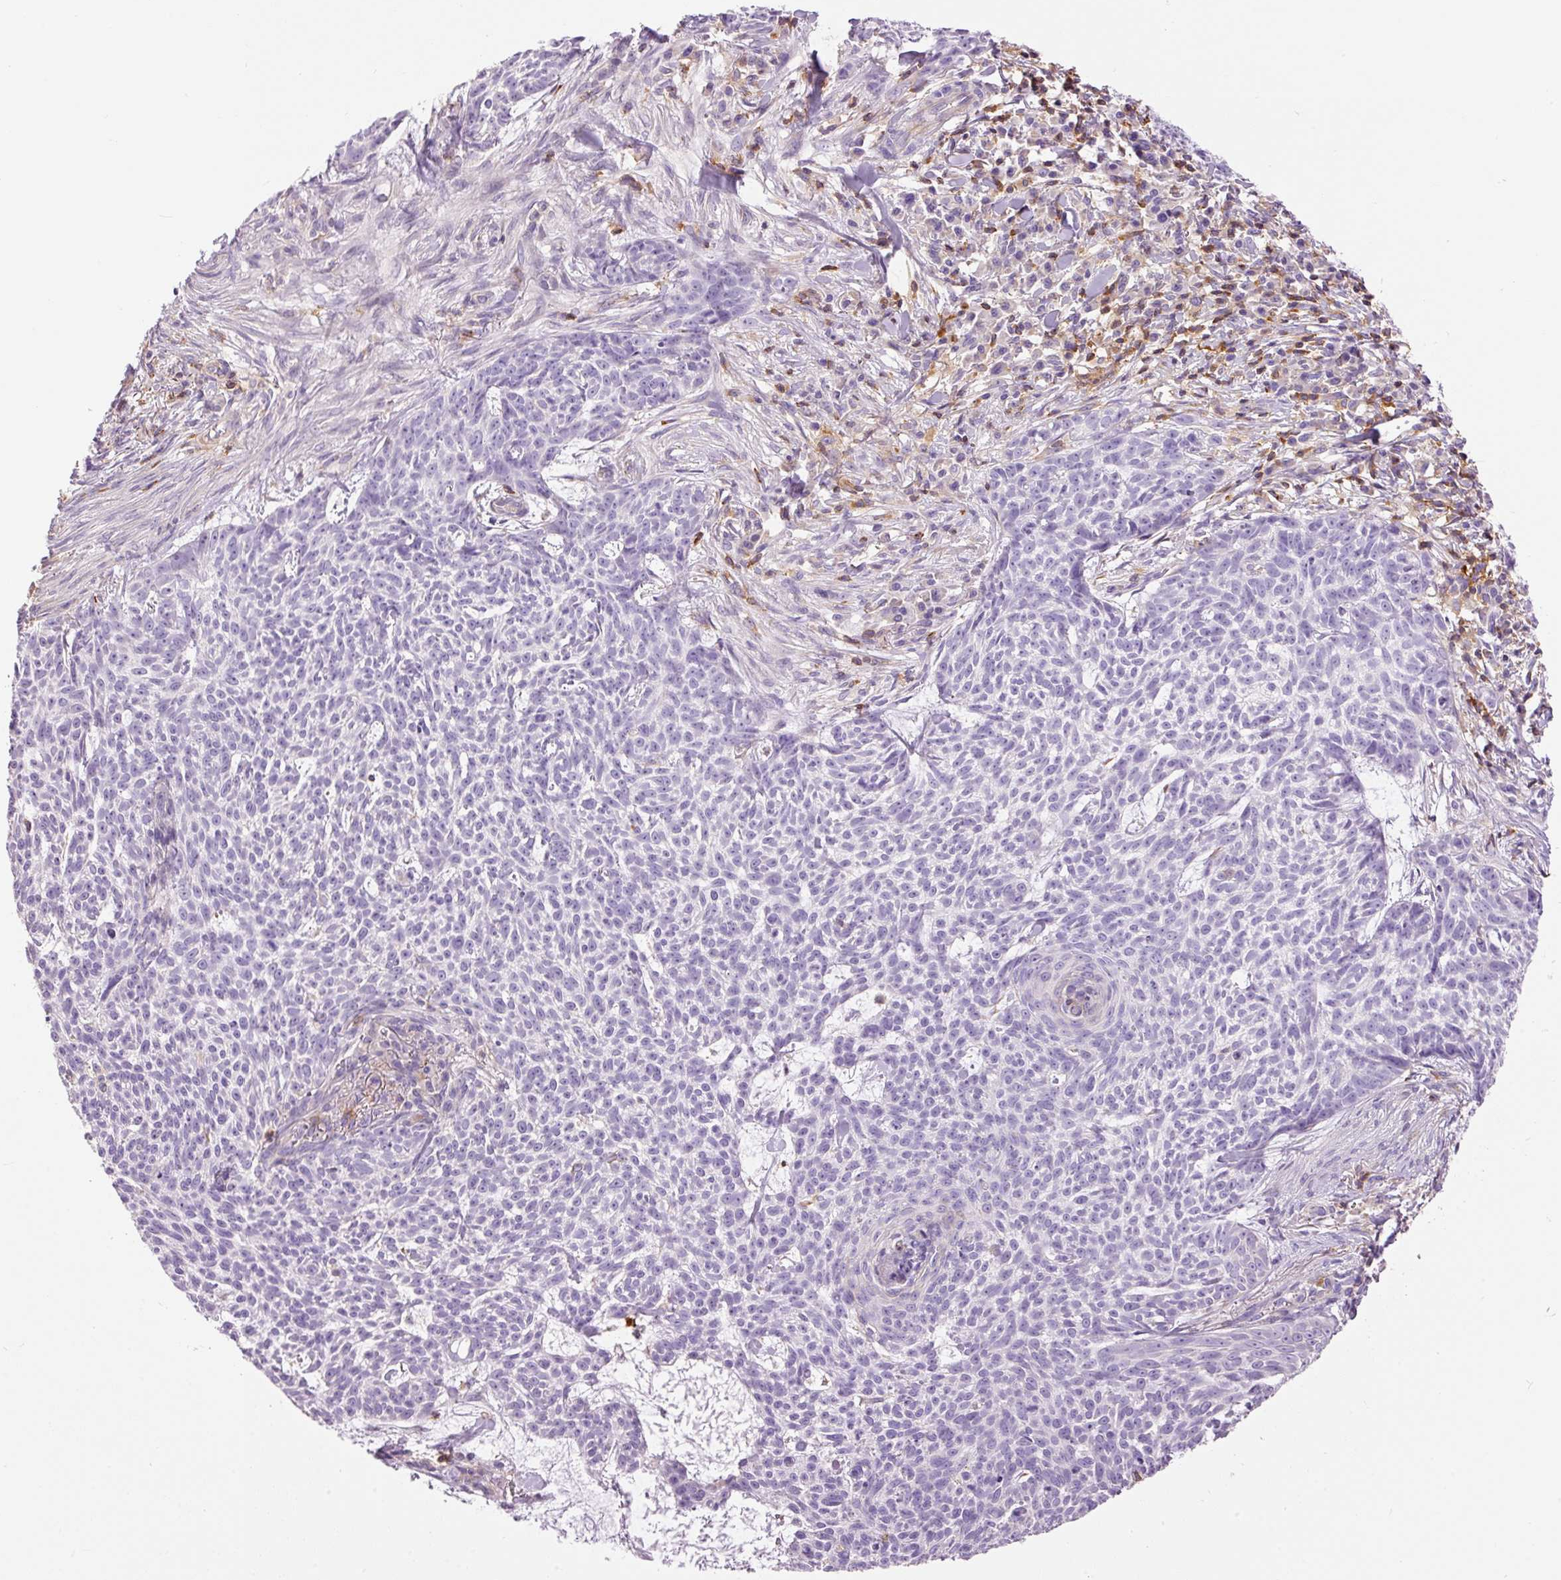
{"staining": {"intensity": "negative", "quantity": "none", "location": "none"}, "tissue": "skin cancer", "cell_type": "Tumor cells", "image_type": "cancer", "snomed": [{"axis": "morphology", "description": "Basal cell carcinoma"}, {"axis": "topography", "description": "Skin"}], "caption": "Tumor cells are negative for brown protein staining in skin cancer (basal cell carcinoma).", "gene": "DOK6", "patient": {"sex": "female", "age": 93}}